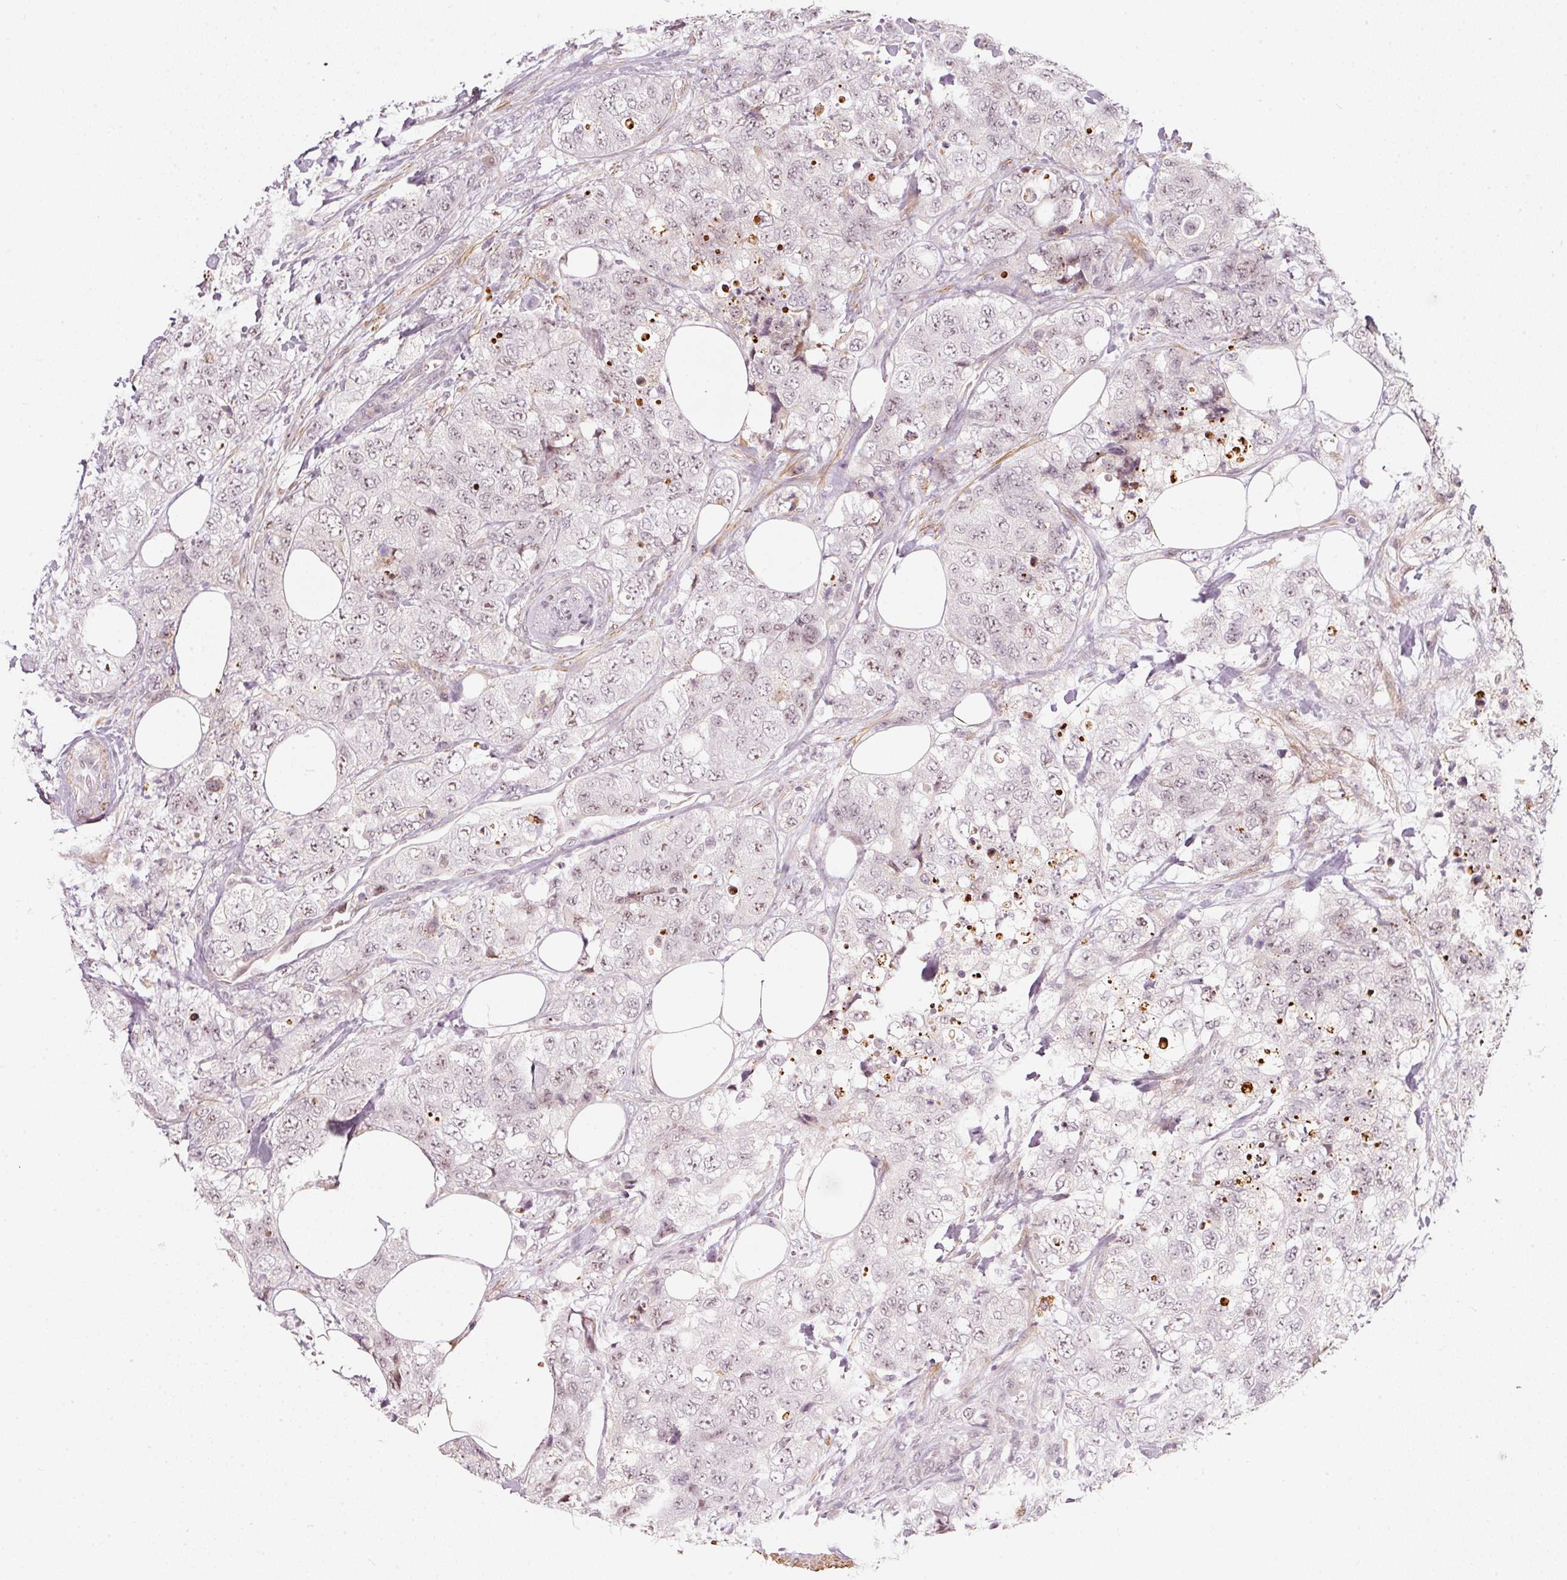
{"staining": {"intensity": "weak", "quantity": "25%-75%", "location": "nuclear"}, "tissue": "urothelial cancer", "cell_type": "Tumor cells", "image_type": "cancer", "snomed": [{"axis": "morphology", "description": "Urothelial carcinoma, High grade"}, {"axis": "topography", "description": "Urinary bladder"}], "caption": "The photomicrograph shows immunohistochemical staining of urothelial cancer. There is weak nuclear positivity is identified in about 25%-75% of tumor cells.", "gene": "MXRA8", "patient": {"sex": "female", "age": 78}}